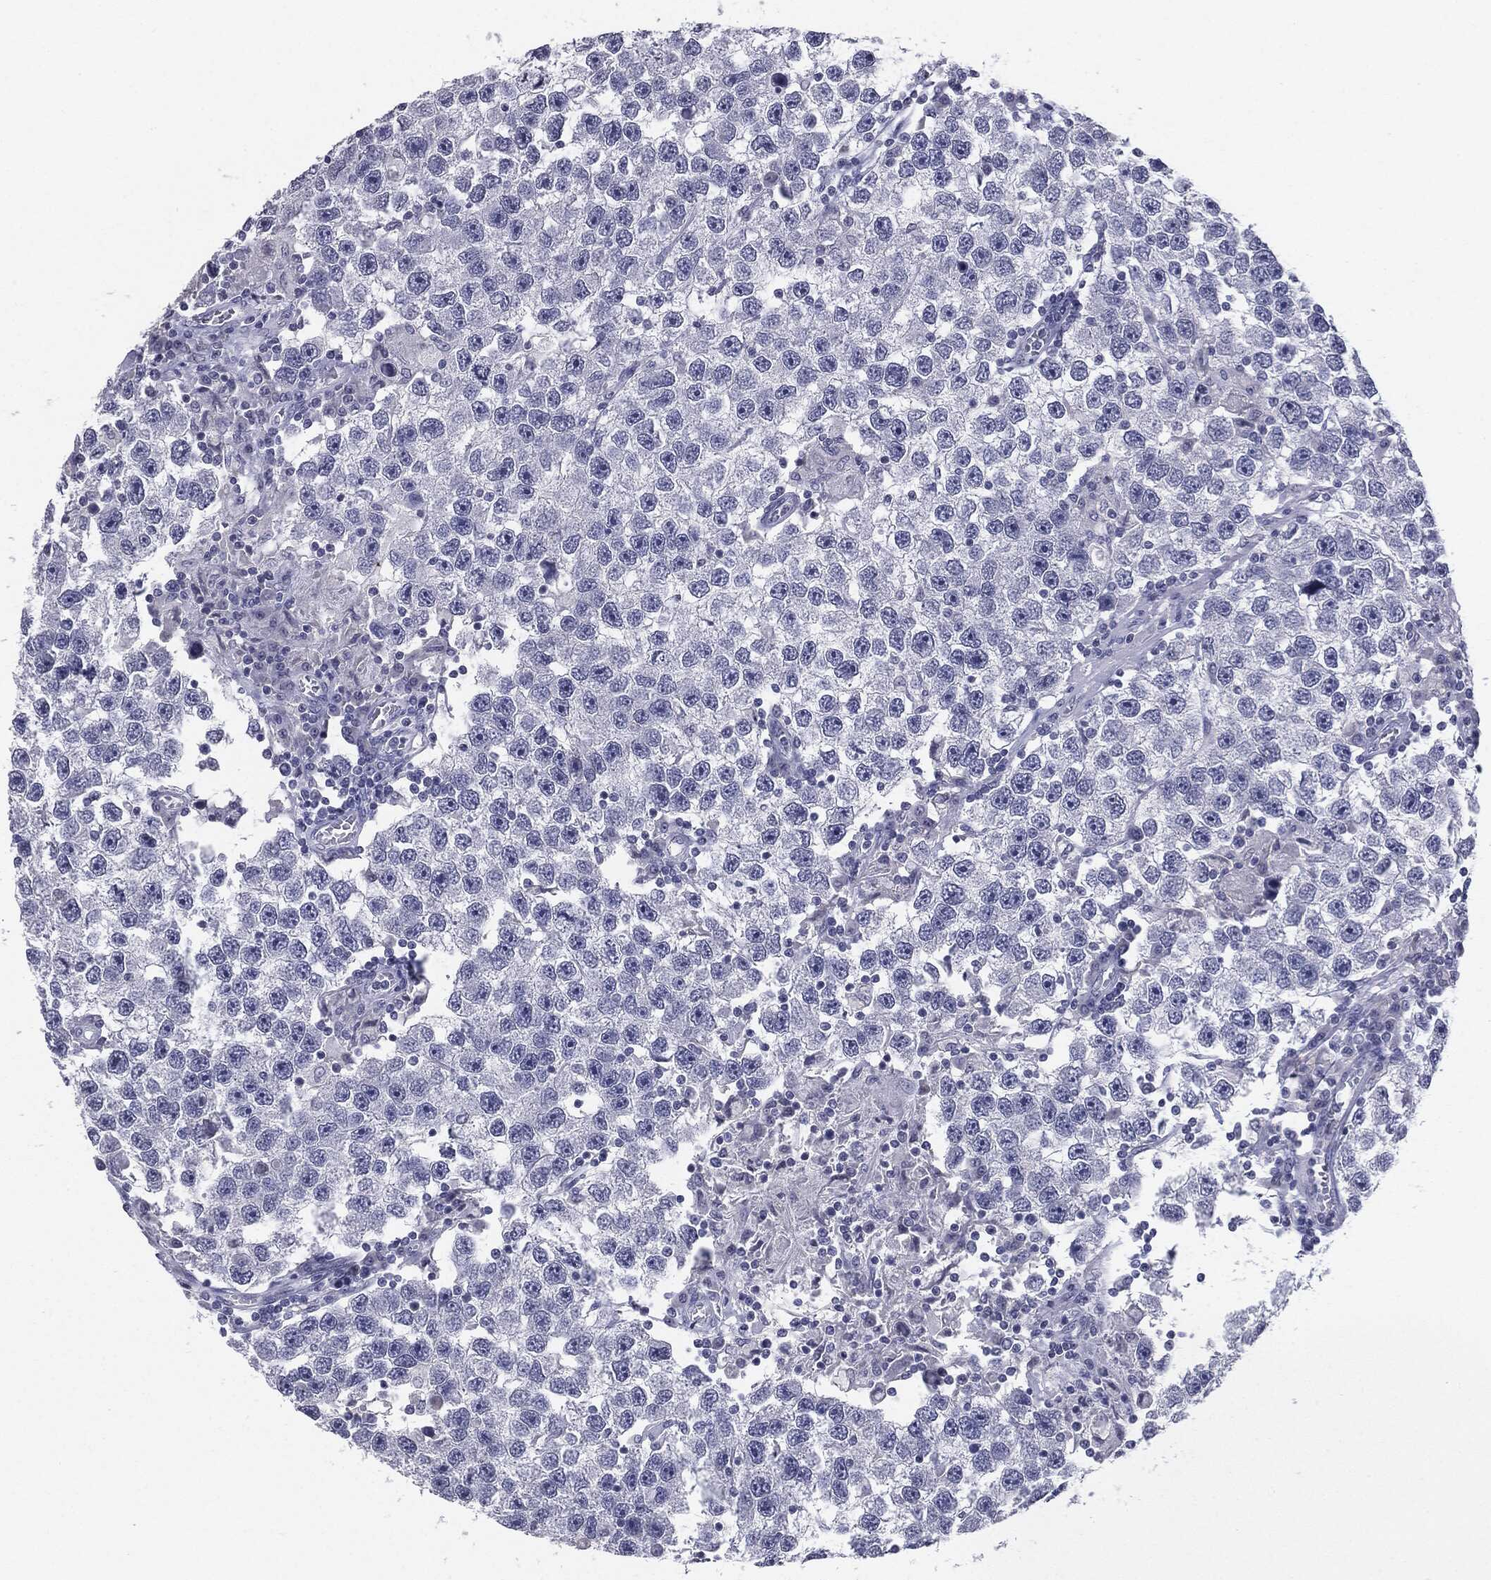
{"staining": {"intensity": "negative", "quantity": "none", "location": "none"}, "tissue": "testis cancer", "cell_type": "Tumor cells", "image_type": "cancer", "snomed": [{"axis": "morphology", "description": "Seminoma, NOS"}, {"axis": "topography", "description": "Testis"}], "caption": "This is an immunohistochemistry micrograph of human seminoma (testis). There is no expression in tumor cells.", "gene": "SERPINB4", "patient": {"sex": "male", "age": 26}}